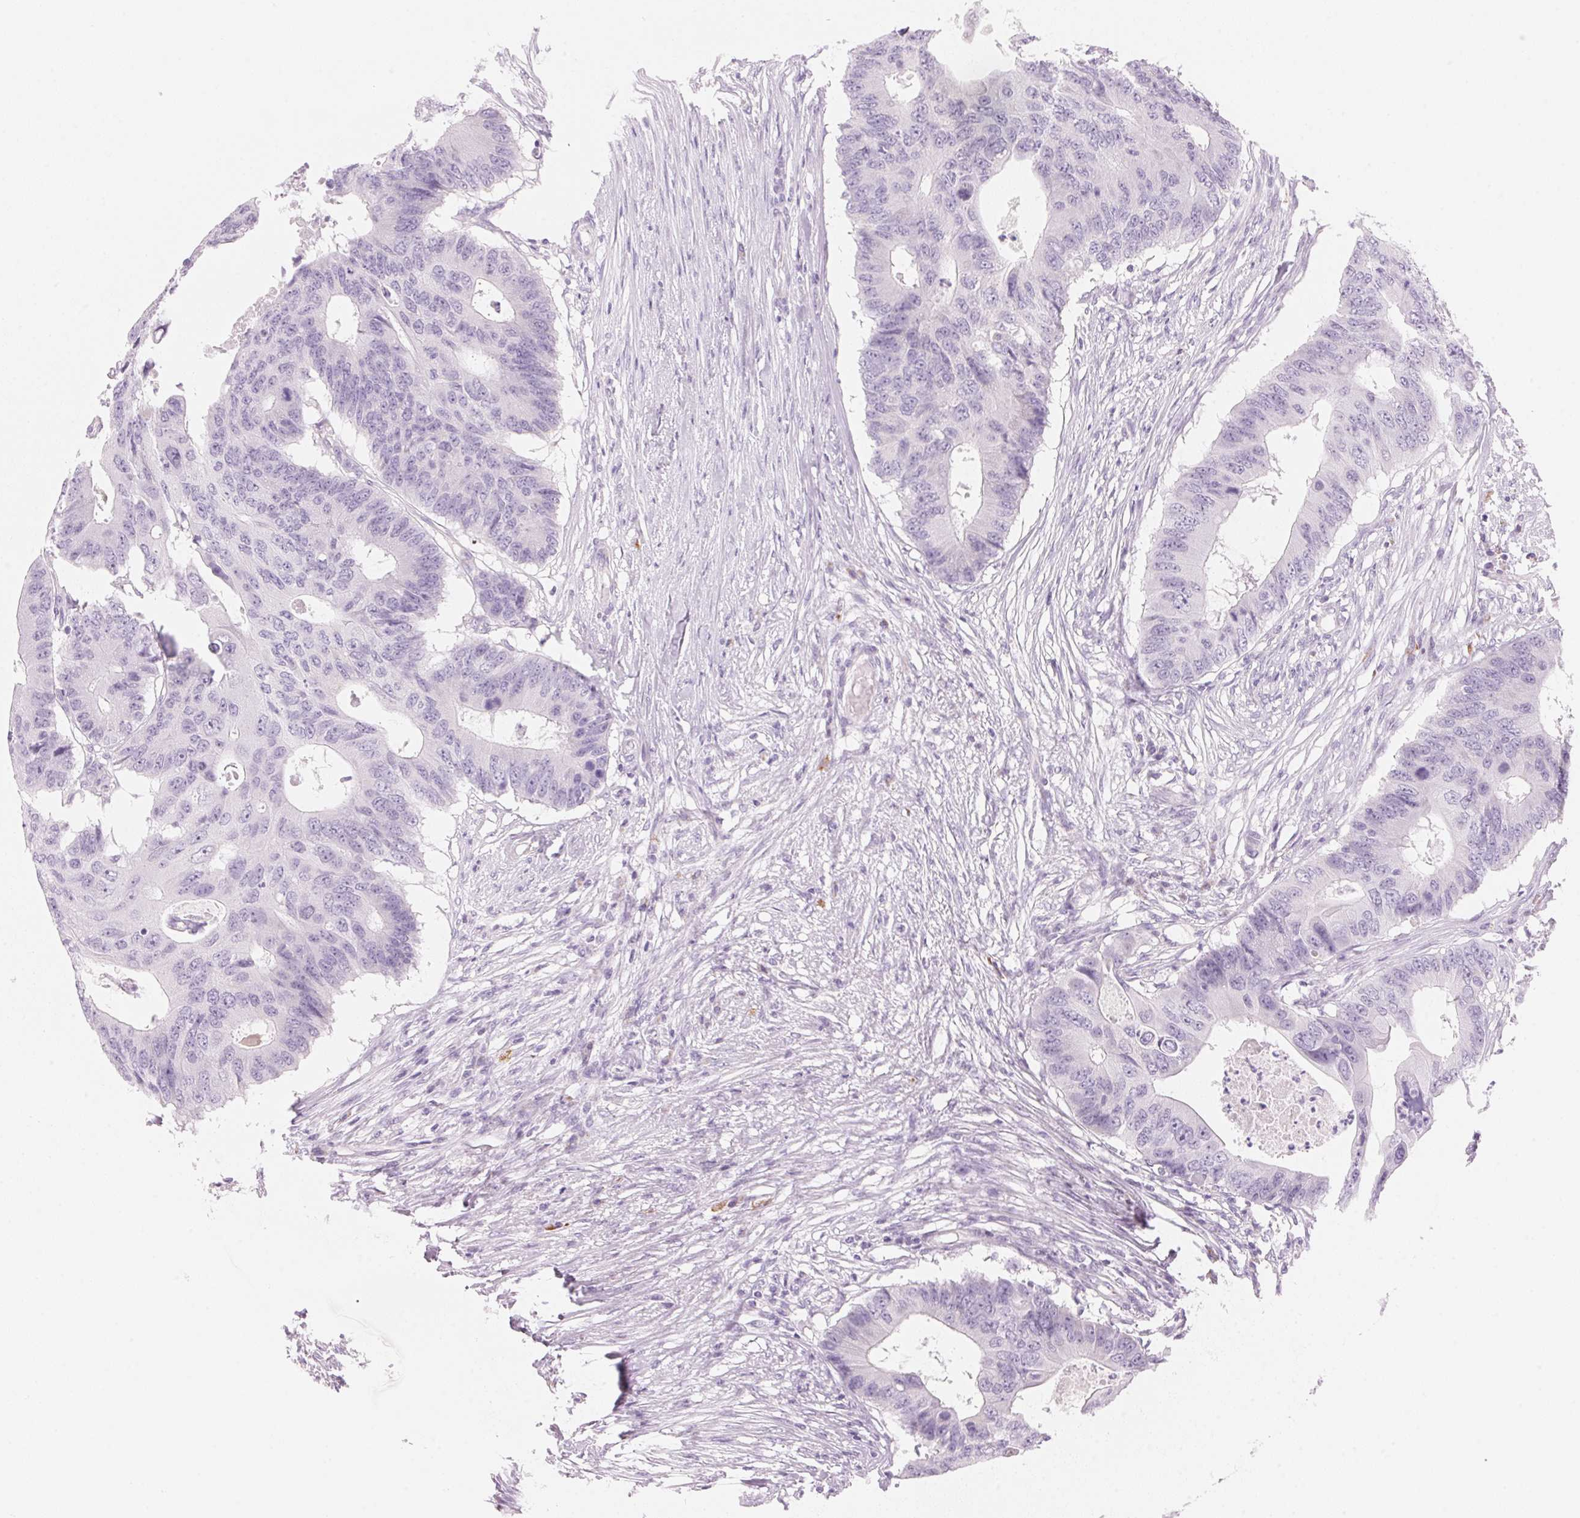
{"staining": {"intensity": "negative", "quantity": "none", "location": "none"}, "tissue": "colorectal cancer", "cell_type": "Tumor cells", "image_type": "cancer", "snomed": [{"axis": "morphology", "description": "Adenocarcinoma, NOS"}, {"axis": "topography", "description": "Colon"}], "caption": "Colorectal cancer (adenocarcinoma) was stained to show a protein in brown. There is no significant staining in tumor cells.", "gene": "HOXB13", "patient": {"sex": "male", "age": 71}}